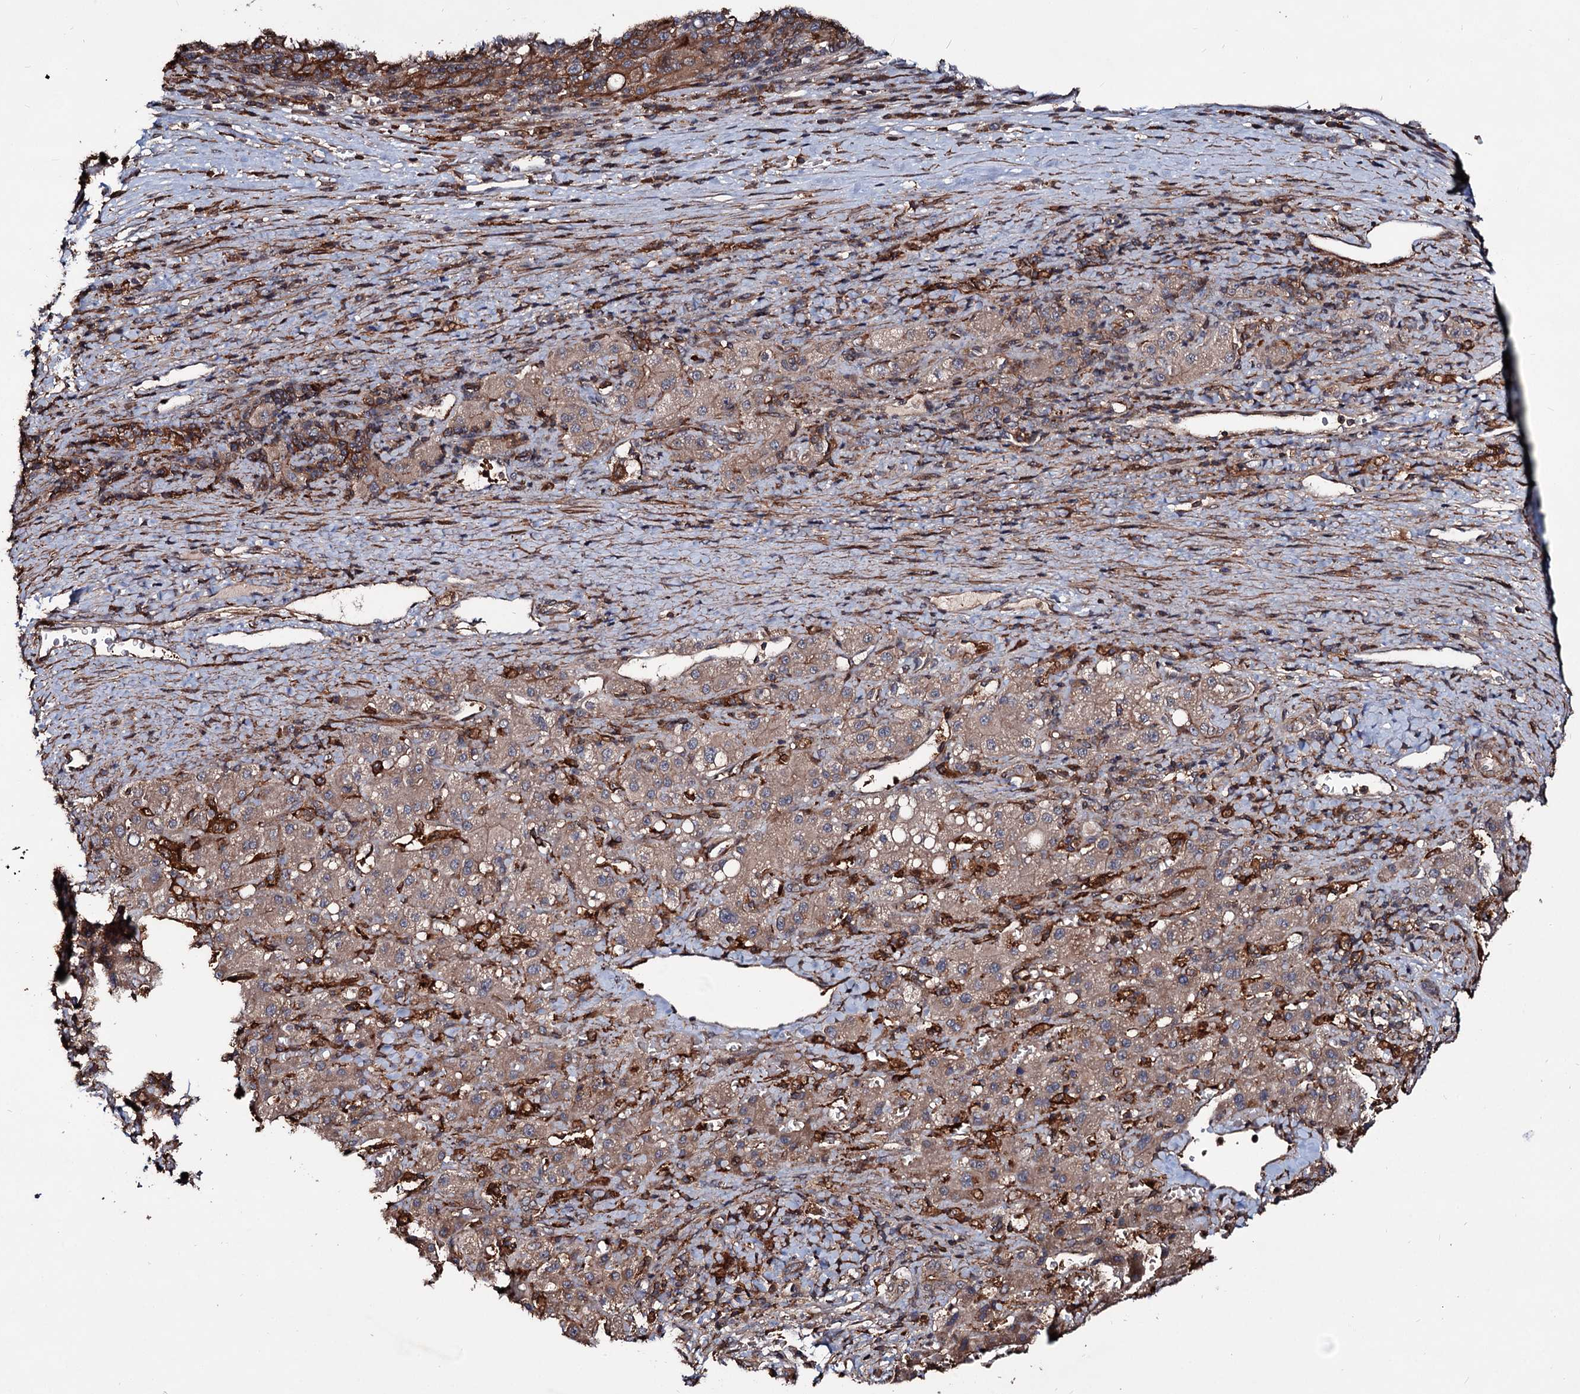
{"staining": {"intensity": "moderate", "quantity": "25%-75%", "location": "cytoplasmic/membranous"}, "tissue": "liver cancer", "cell_type": "Tumor cells", "image_type": "cancer", "snomed": [{"axis": "morphology", "description": "Carcinoma, Hepatocellular, NOS"}, {"axis": "topography", "description": "Liver"}], "caption": "Immunohistochemical staining of human liver cancer displays moderate cytoplasmic/membranous protein expression in about 25%-75% of tumor cells.", "gene": "GRIP1", "patient": {"sex": "female", "age": 58}}